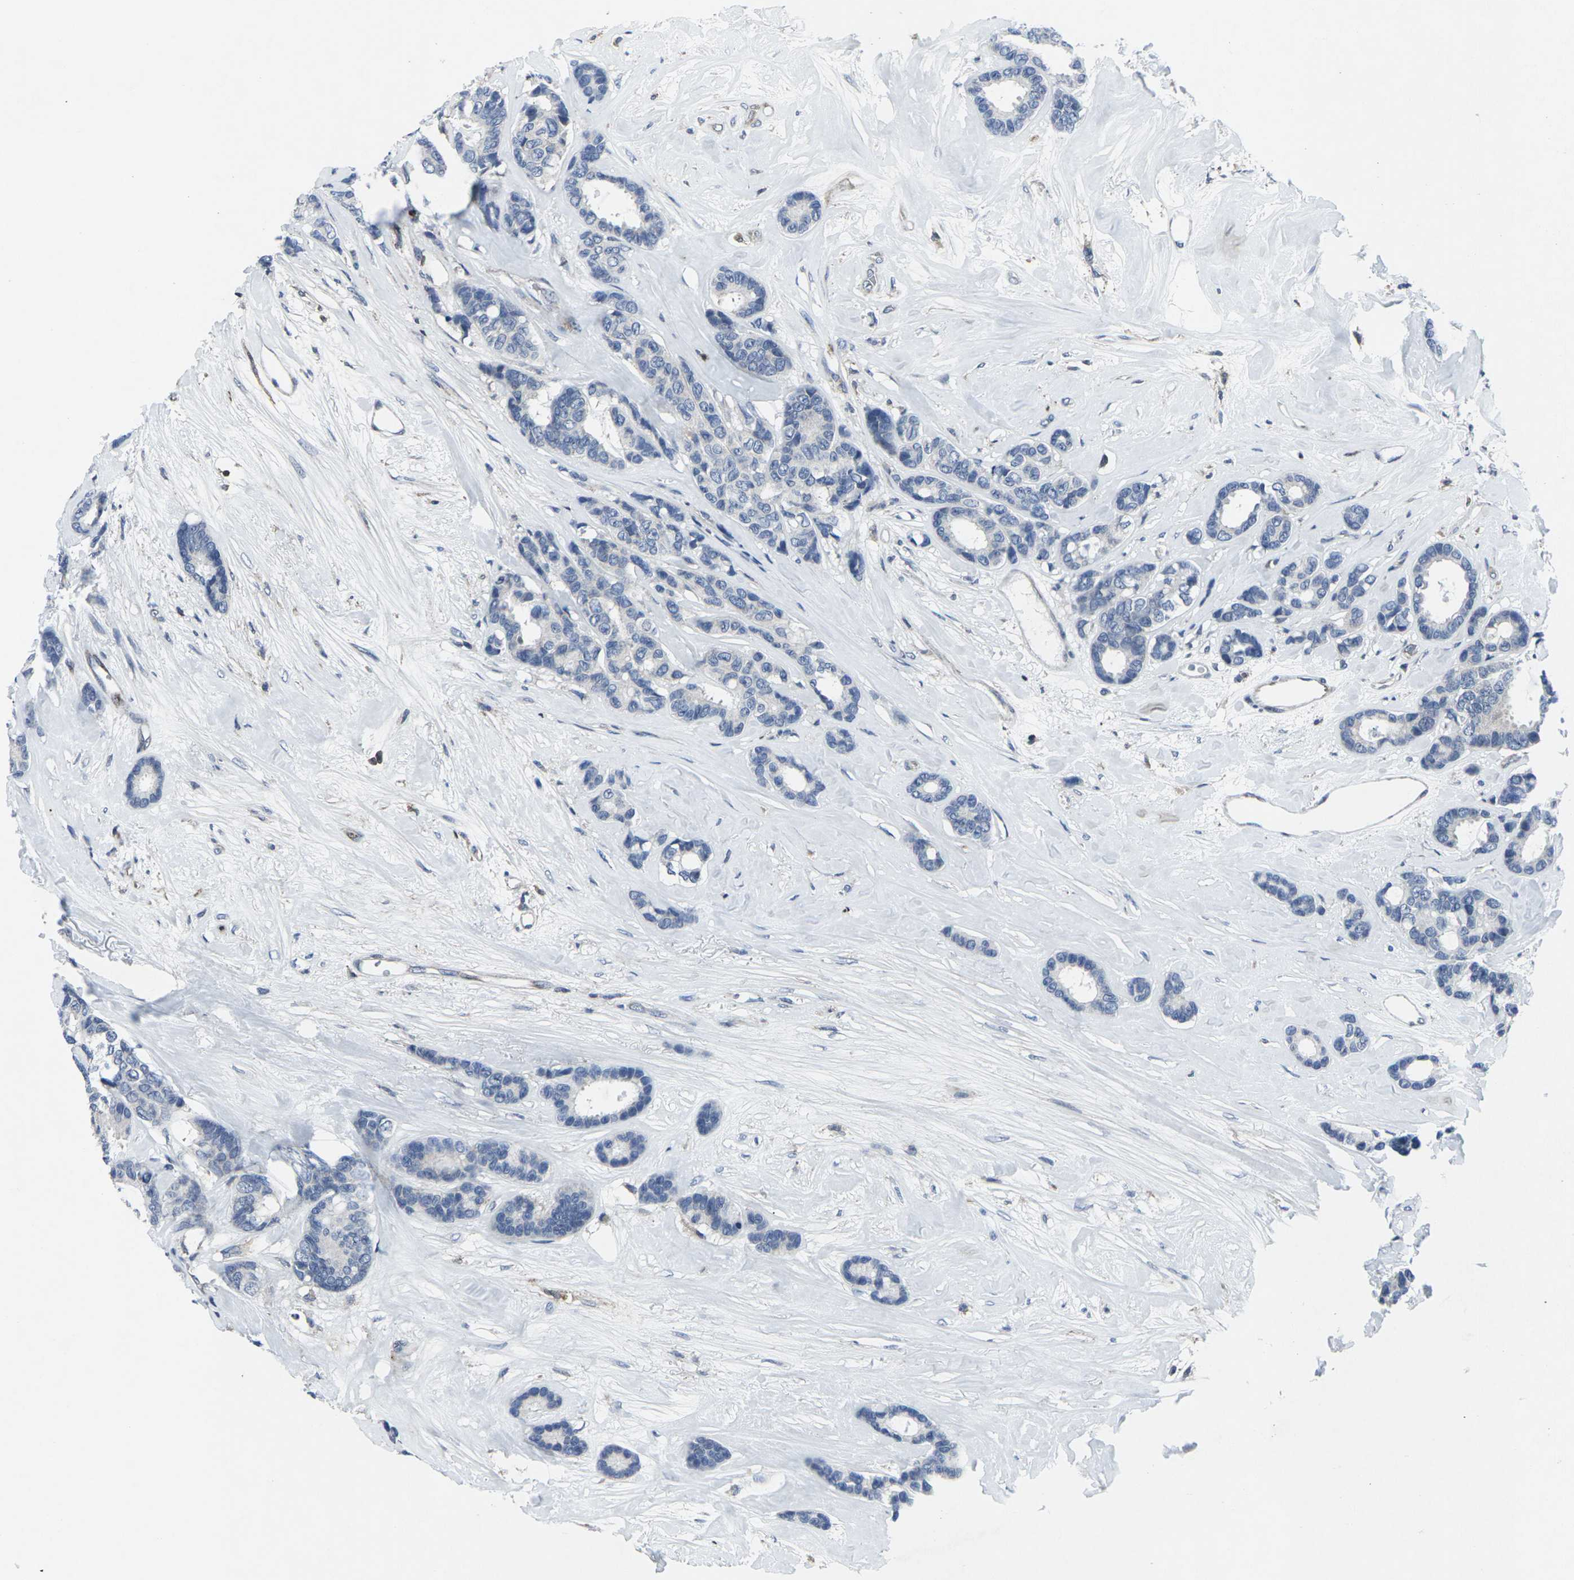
{"staining": {"intensity": "negative", "quantity": "none", "location": "none"}, "tissue": "breast cancer", "cell_type": "Tumor cells", "image_type": "cancer", "snomed": [{"axis": "morphology", "description": "Duct carcinoma"}, {"axis": "topography", "description": "Breast"}], "caption": "Immunohistochemistry (IHC) histopathology image of neoplastic tissue: breast cancer stained with DAB reveals no significant protein positivity in tumor cells.", "gene": "STAT4", "patient": {"sex": "female", "age": 87}}